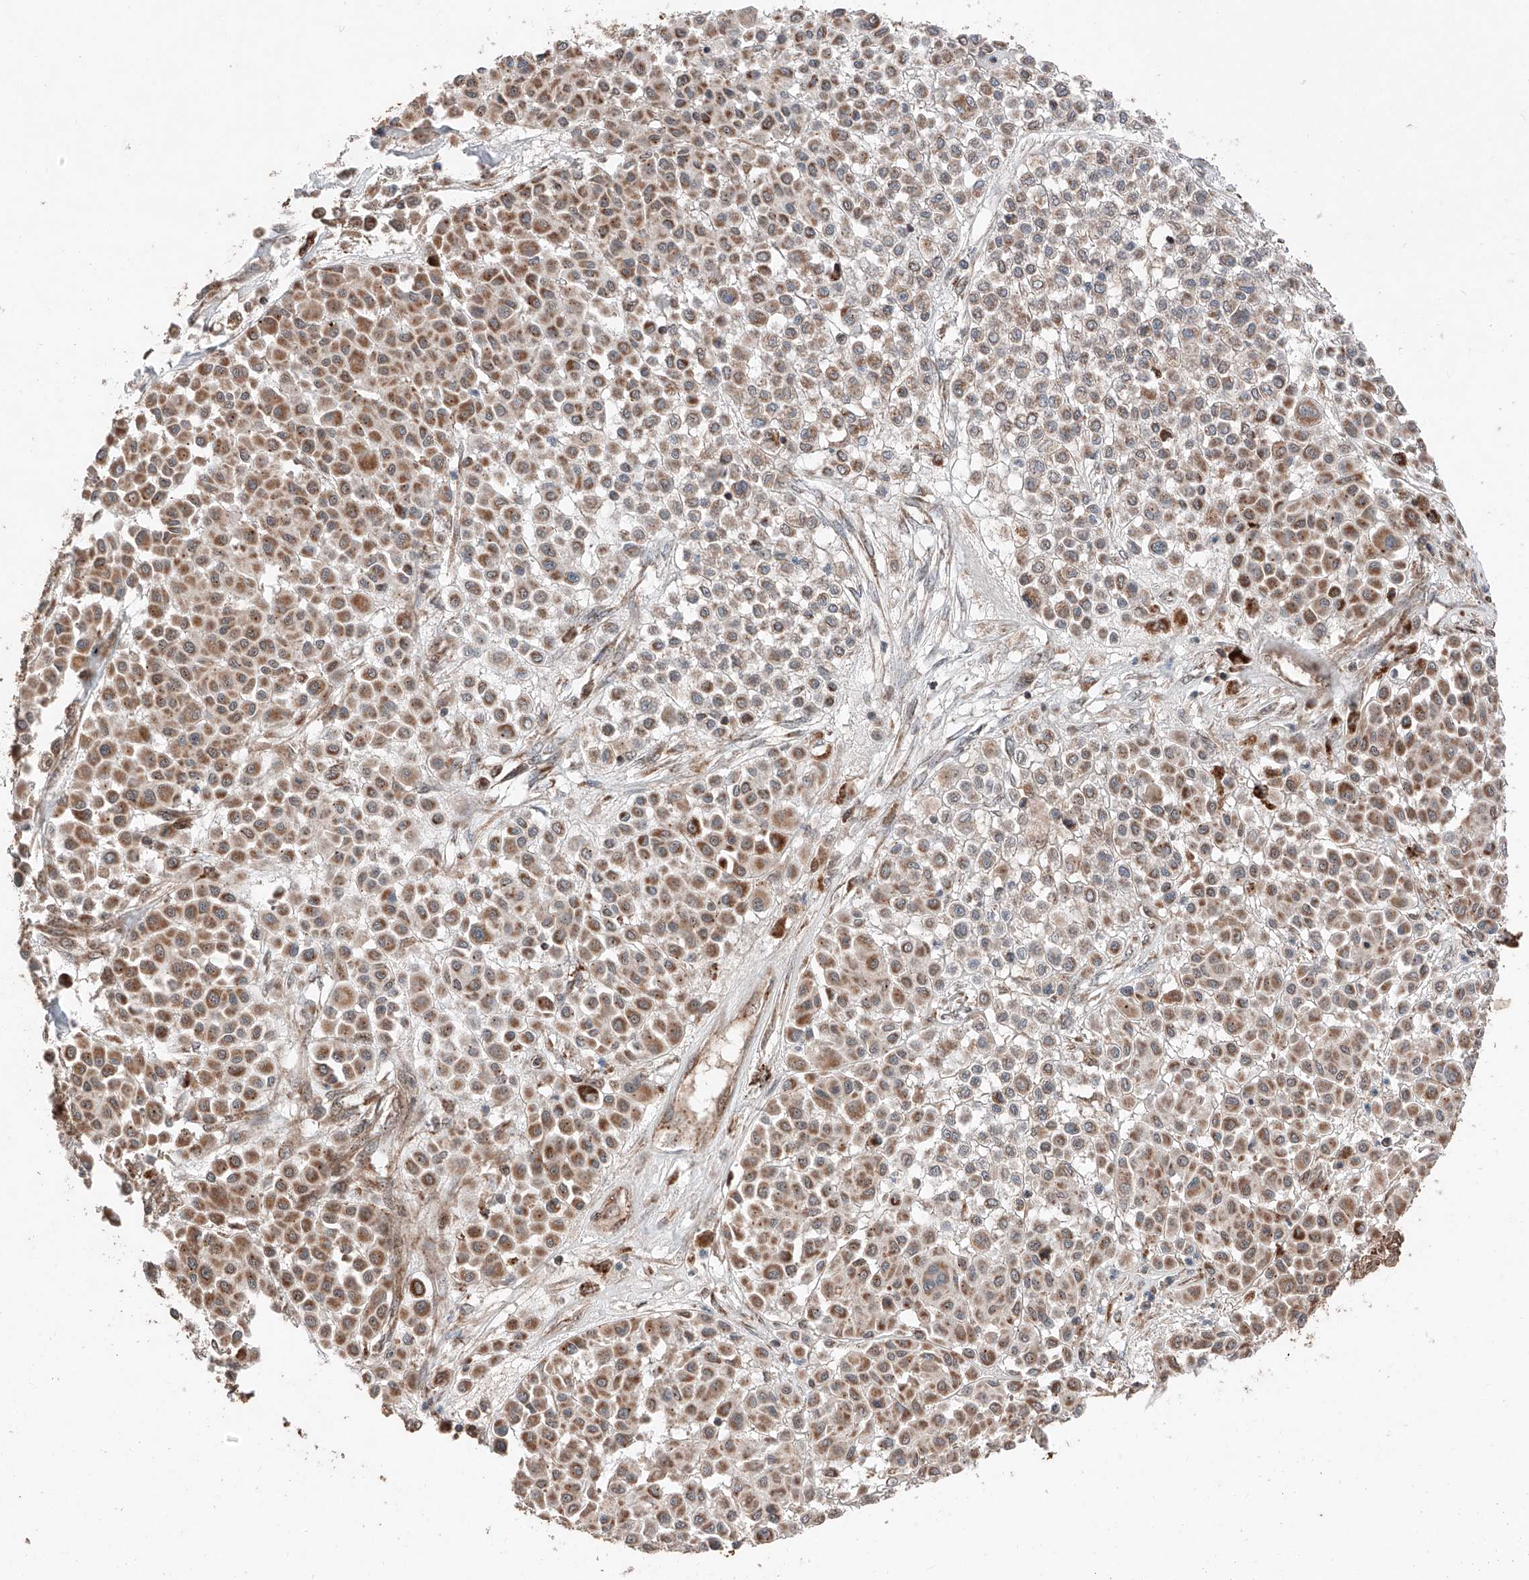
{"staining": {"intensity": "moderate", "quantity": ">75%", "location": "cytoplasmic/membranous"}, "tissue": "melanoma", "cell_type": "Tumor cells", "image_type": "cancer", "snomed": [{"axis": "morphology", "description": "Malignant melanoma, Metastatic site"}, {"axis": "topography", "description": "Soft tissue"}], "caption": "The immunohistochemical stain highlights moderate cytoplasmic/membranous staining in tumor cells of malignant melanoma (metastatic site) tissue.", "gene": "ZSCAN29", "patient": {"sex": "male", "age": 41}}